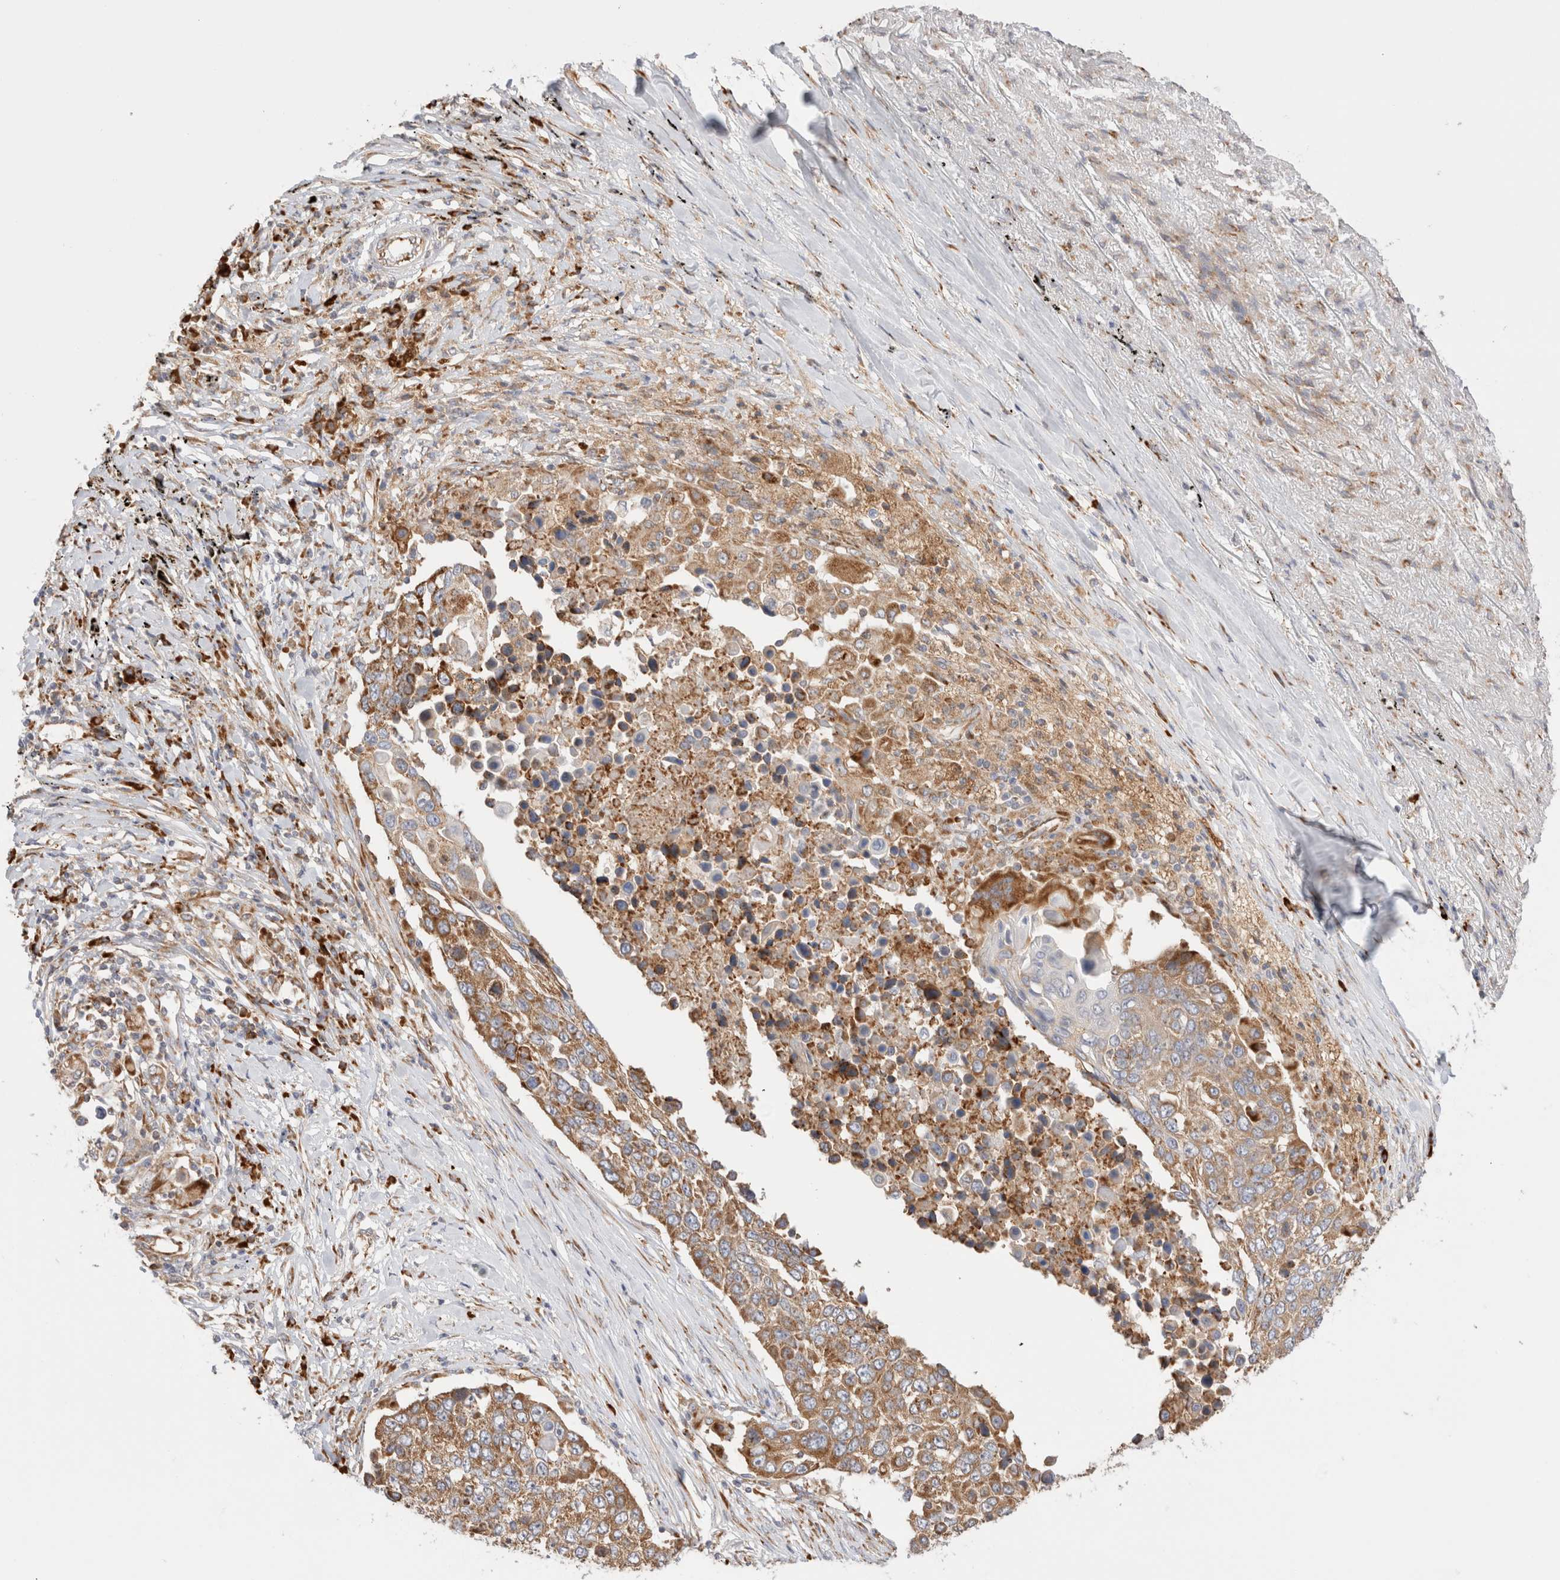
{"staining": {"intensity": "moderate", "quantity": ">75%", "location": "cytoplasmic/membranous"}, "tissue": "lung cancer", "cell_type": "Tumor cells", "image_type": "cancer", "snomed": [{"axis": "morphology", "description": "Squamous cell carcinoma, NOS"}, {"axis": "topography", "description": "Lung"}], "caption": "This histopathology image shows immunohistochemistry (IHC) staining of human lung cancer (squamous cell carcinoma), with medium moderate cytoplasmic/membranous expression in about >75% of tumor cells.", "gene": "UTS2B", "patient": {"sex": "male", "age": 66}}